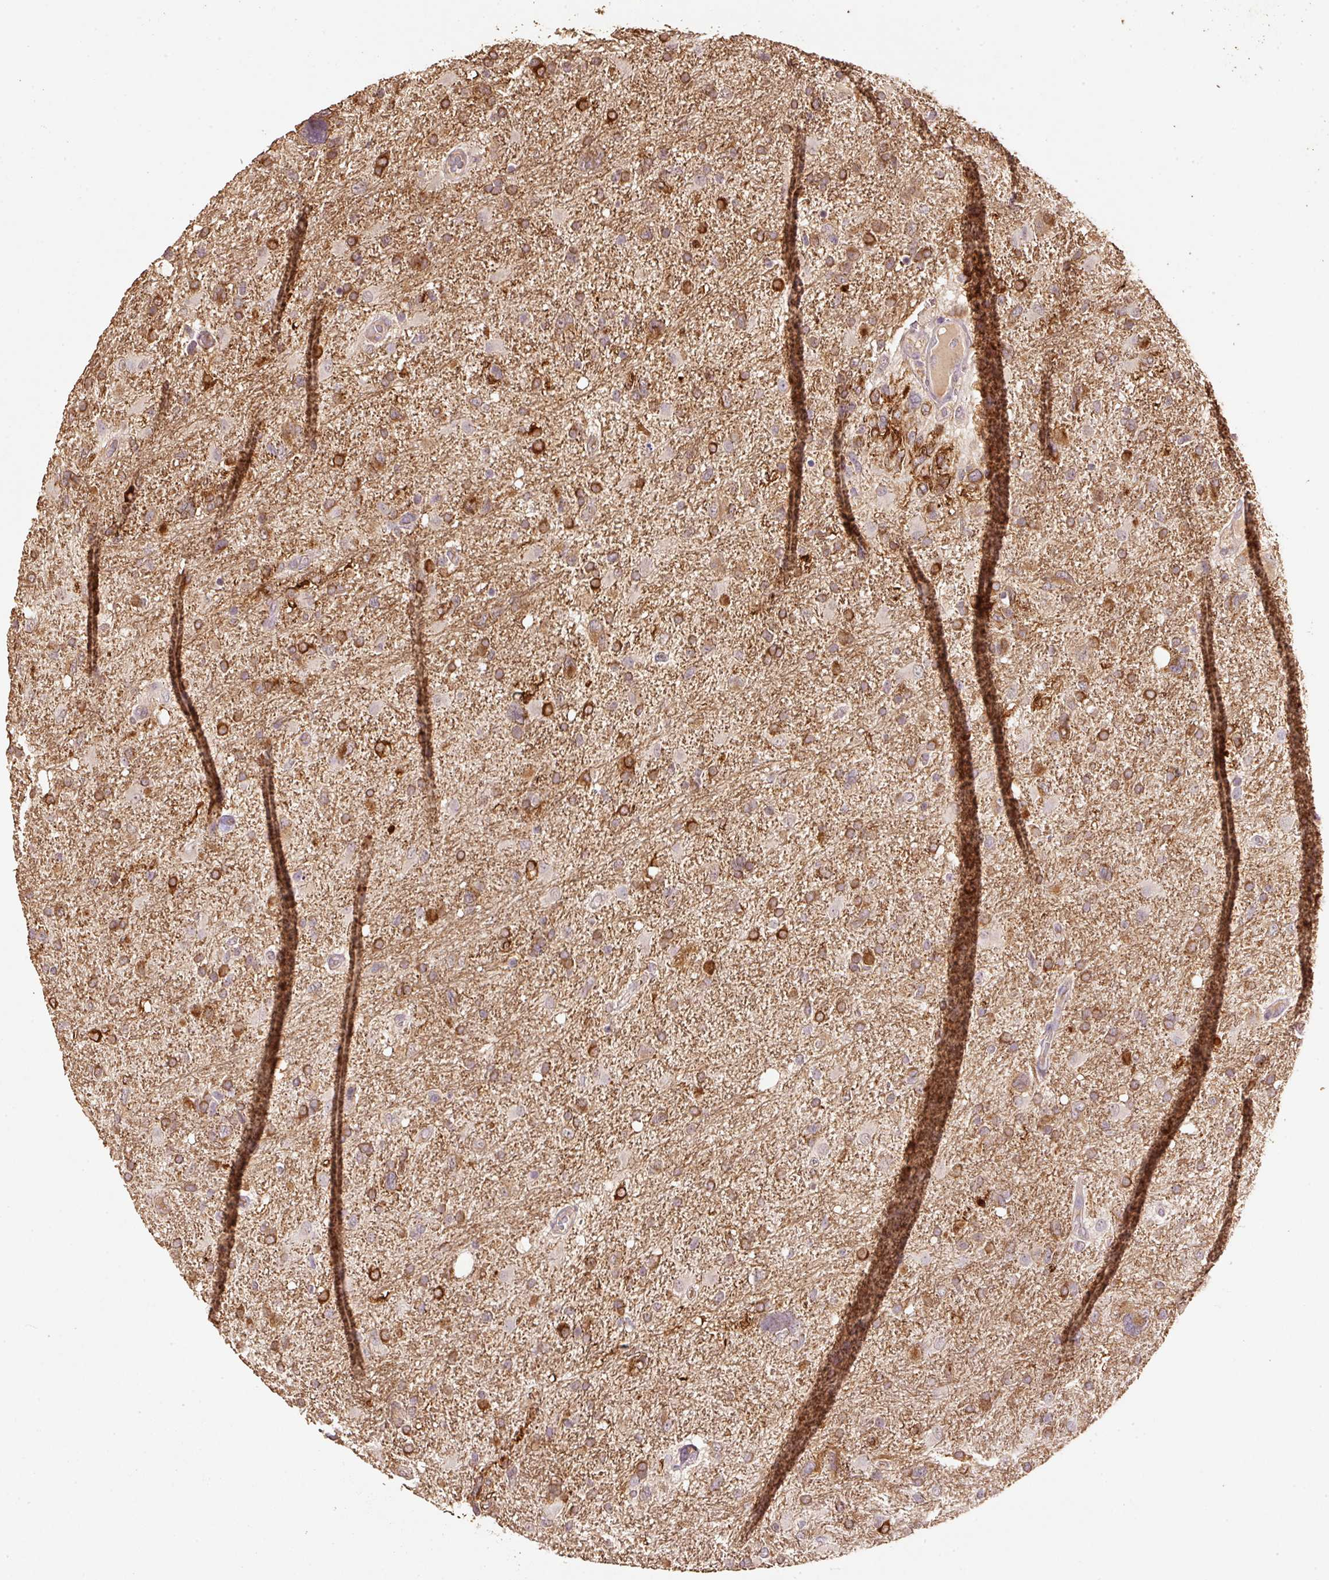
{"staining": {"intensity": "strong", "quantity": "25%-75%", "location": "cytoplasmic/membranous,nuclear"}, "tissue": "glioma", "cell_type": "Tumor cells", "image_type": "cancer", "snomed": [{"axis": "morphology", "description": "Glioma, malignant, High grade"}, {"axis": "topography", "description": "Brain"}], "caption": "The photomicrograph exhibits immunohistochemical staining of malignant glioma (high-grade). There is strong cytoplasmic/membranous and nuclear staining is present in approximately 25%-75% of tumor cells.", "gene": "HERC2", "patient": {"sex": "male", "age": 61}}